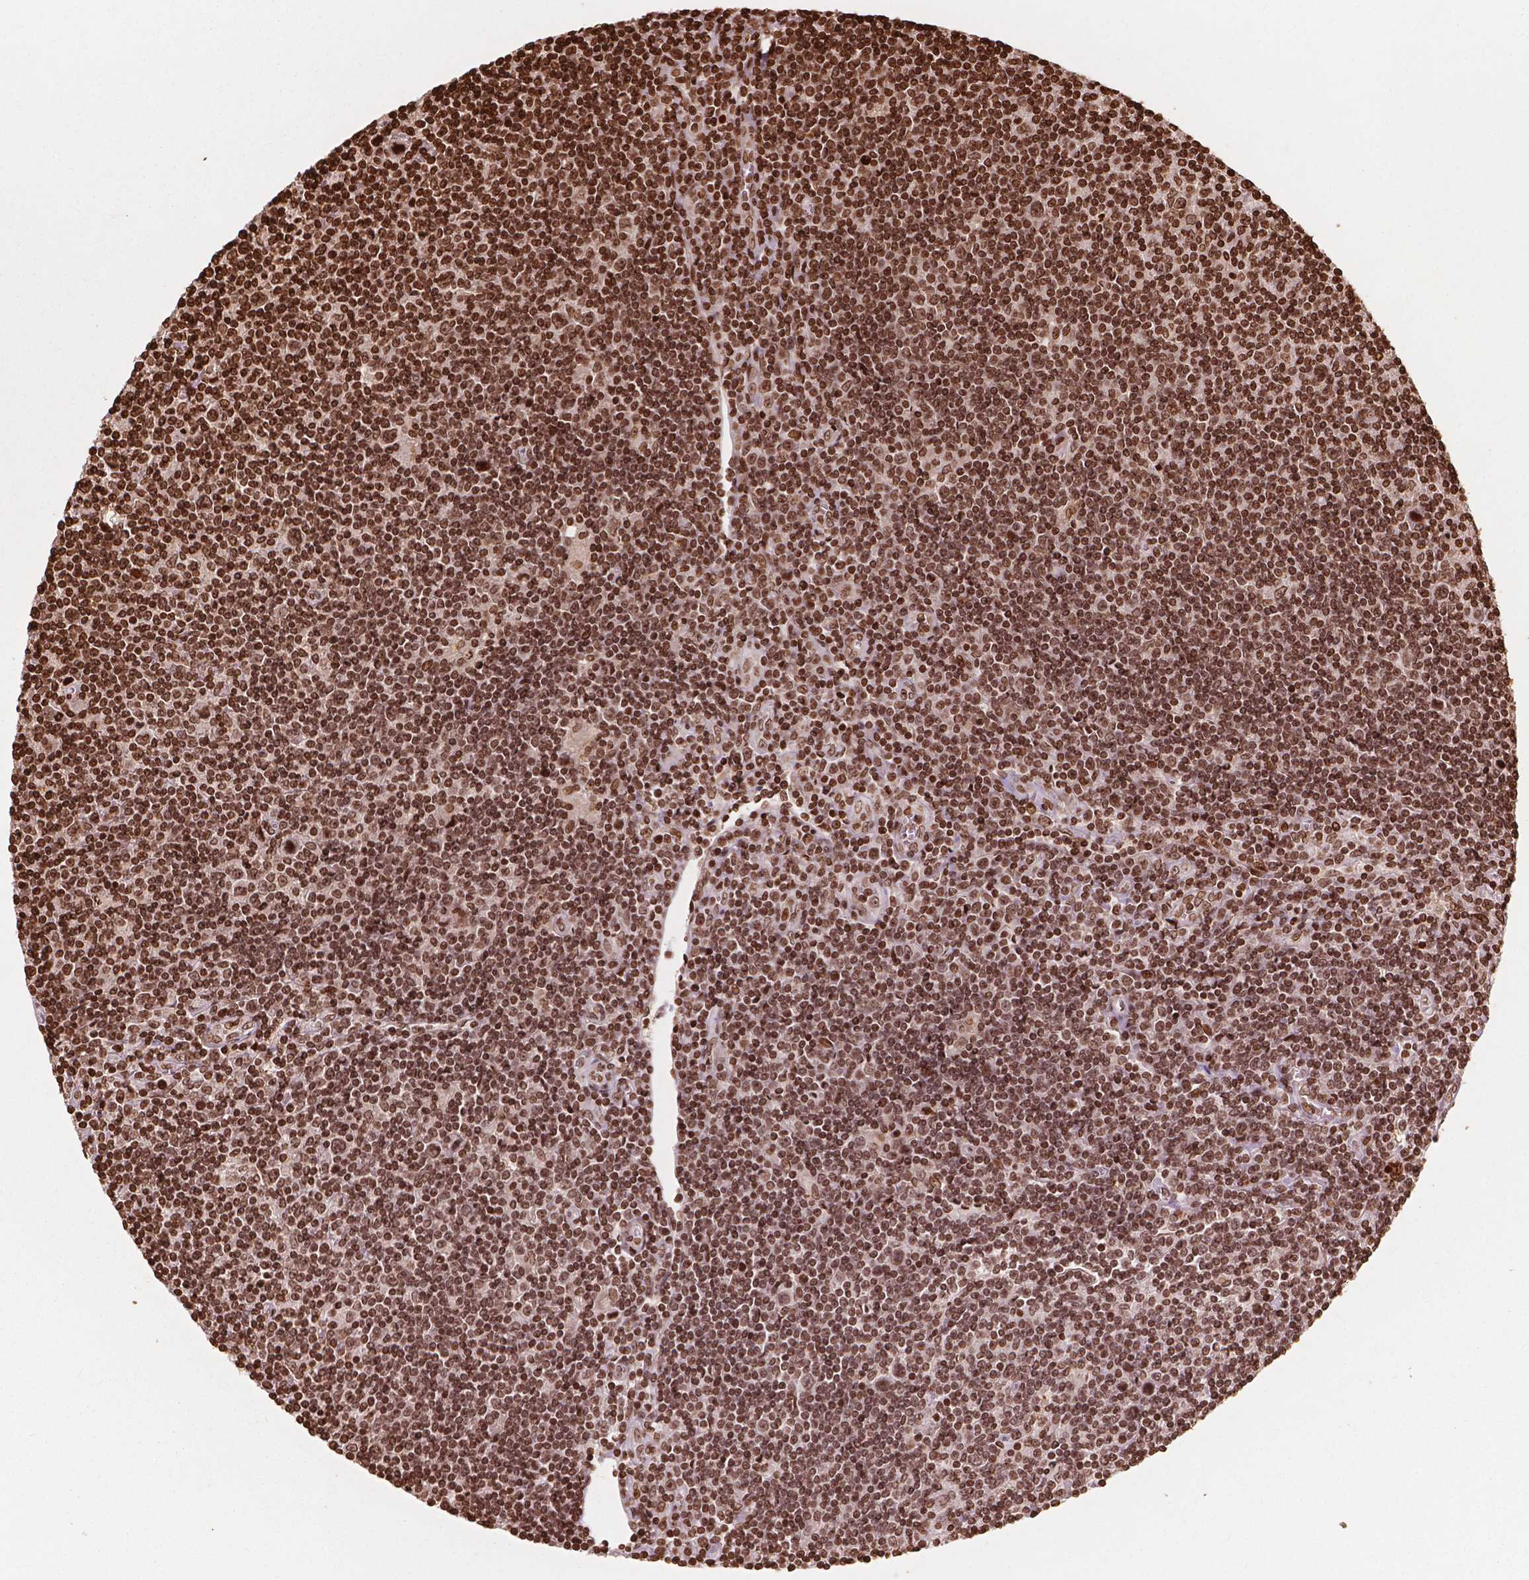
{"staining": {"intensity": "moderate", "quantity": ">75%", "location": "nuclear"}, "tissue": "lymphoma", "cell_type": "Tumor cells", "image_type": "cancer", "snomed": [{"axis": "morphology", "description": "Hodgkin's disease, NOS"}, {"axis": "topography", "description": "Lymph node"}], "caption": "Brown immunohistochemical staining in human Hodgkin's disease reveals moderate nuclear expression in approximately >75% of tumor cells.", "gene": "H3C7", "patient": {"sex": "male", "age": 40}}